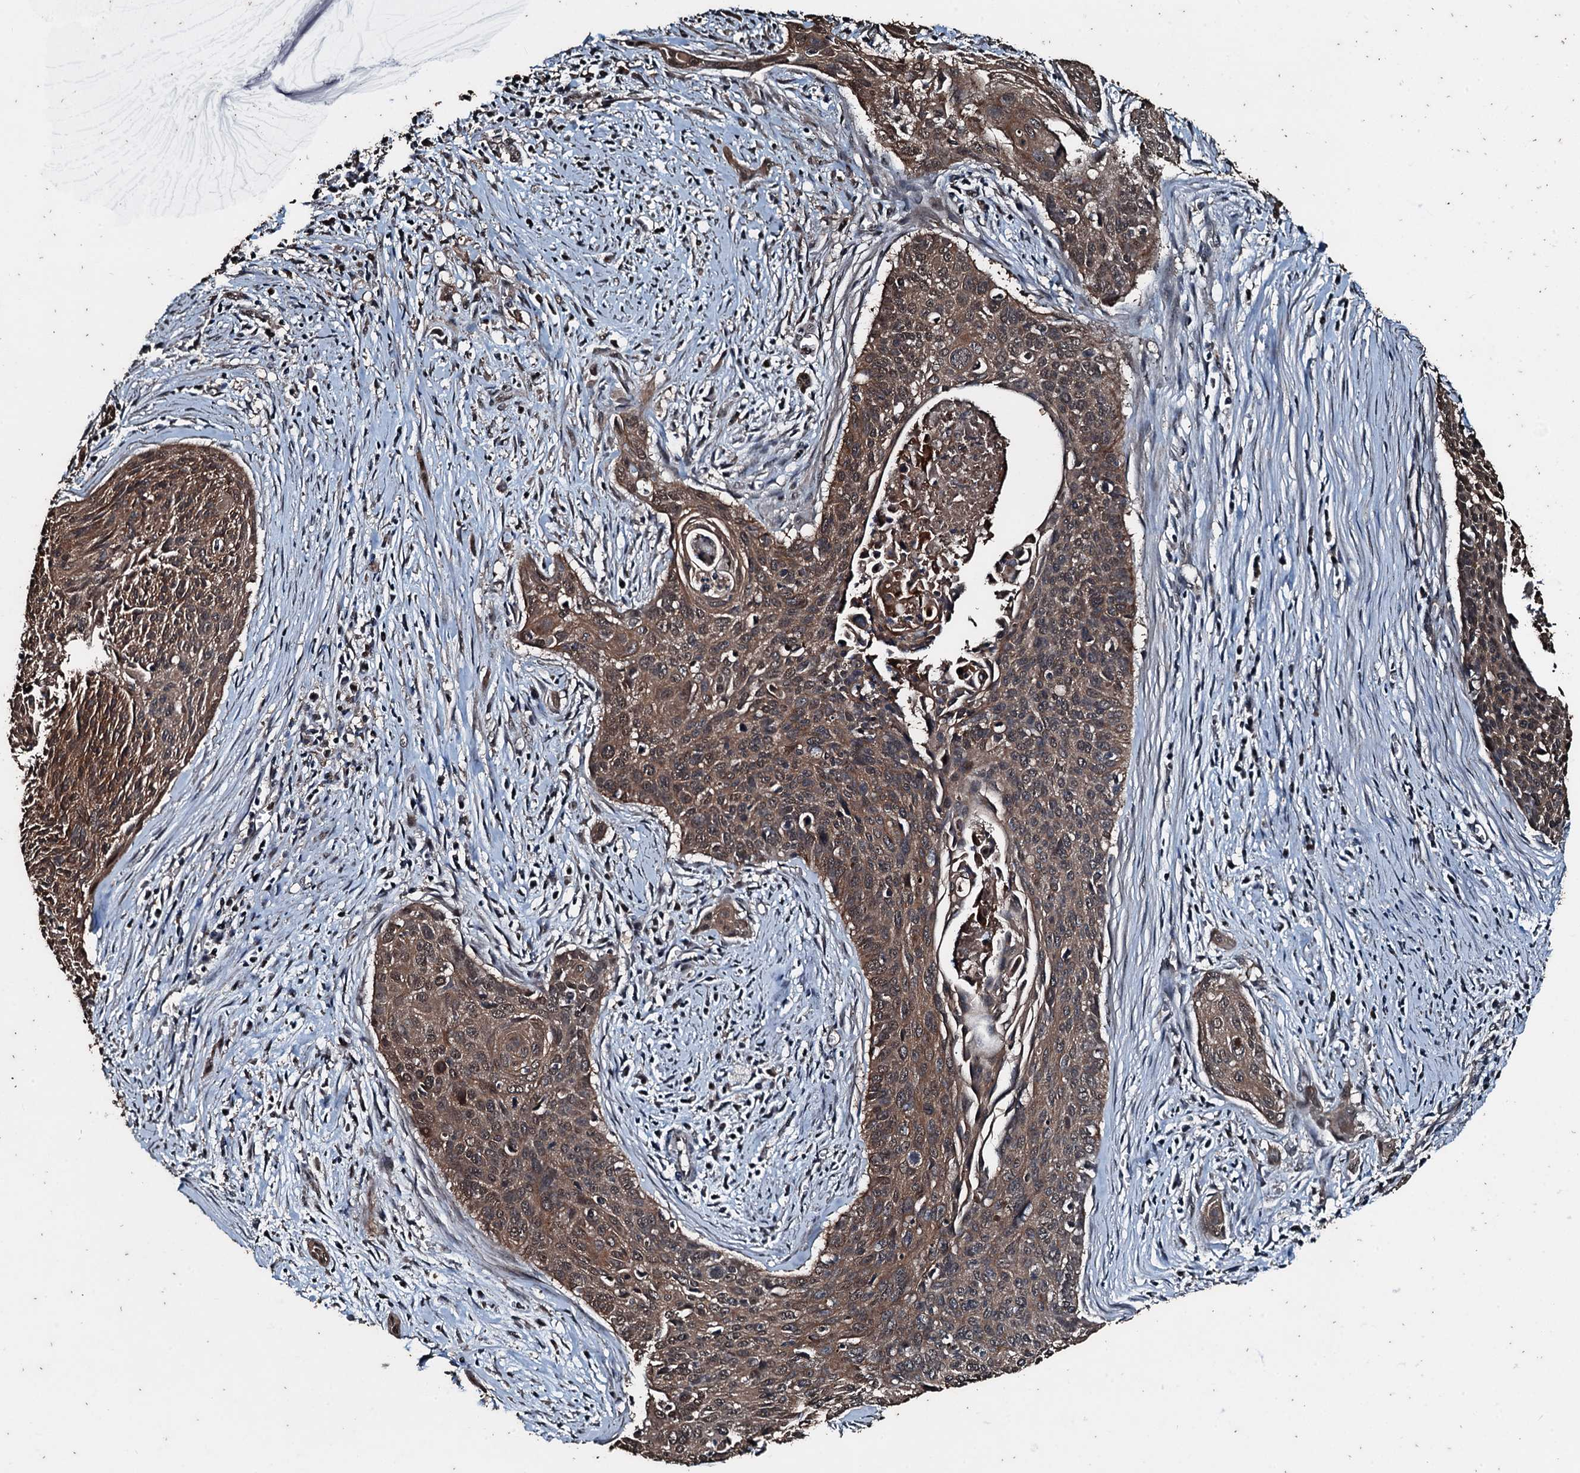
{"staining": {"intensity": "moderate", "quantity": ">75%", "location": "cytoplasmic/membranous"}, "tissue": "cervical cancer", "cell_type": "Tumor cells", "image_type": "cancer", "snomed": [{"axis": "morphology", "description": "Squamous cell carcinoma, NOS"}, {"axis": "topography", "description": "Cervix"}], "caption": "Cervical squamous cell carcinoma stained with DAB (3,3'-diaminobenzidine) immunohistochemistry reveals medium levels of moderate cytoplasmic/membranous staining in approximately >75% of tumor cells.", "gene": "FAAP24", "patient": {"sex": "female", "age": 55}}